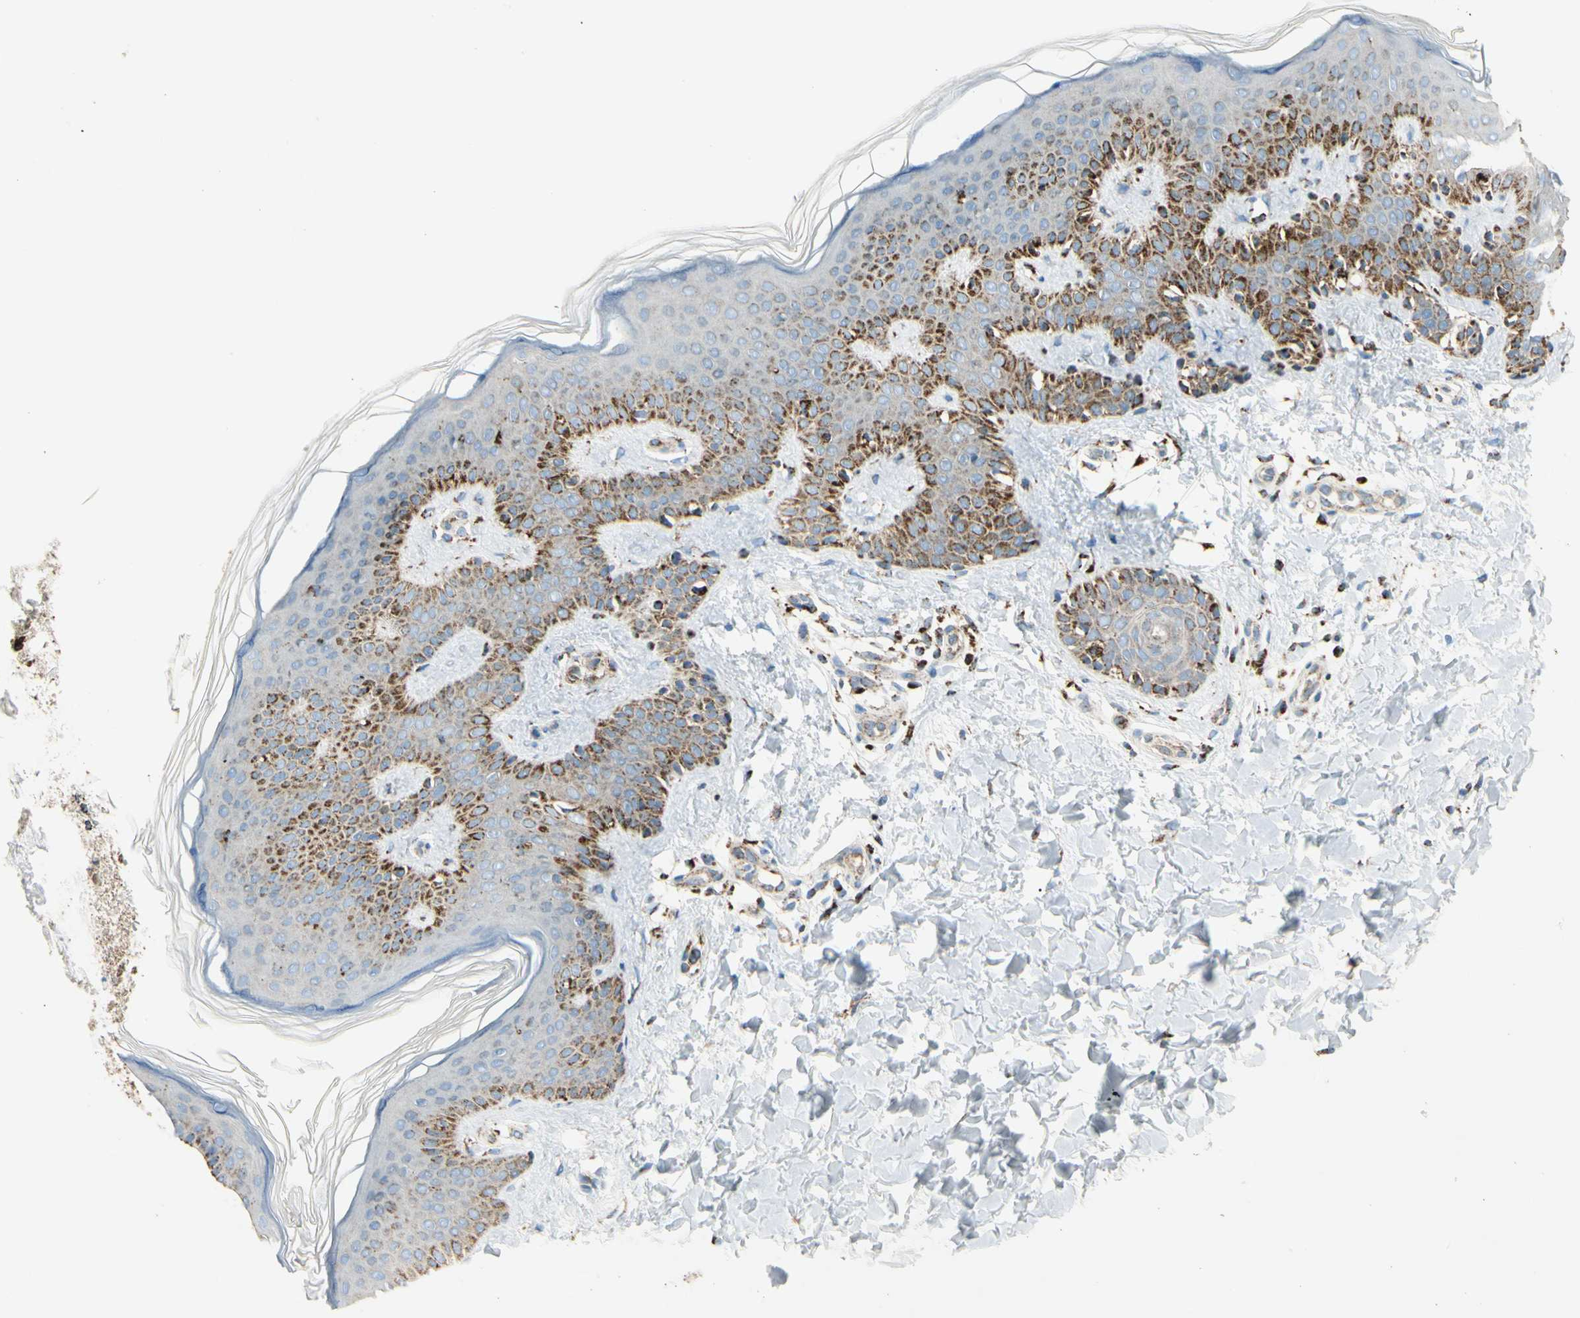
{"staining": {"intensity": "strong", "quantity": ">75%", "location": "cytoplasmic/membranous"}, "tissue": "skin", "cell_type": "Fibroblasts", "image_type": "normal", "snomed": [{"axis": "morphology", "description": "Normal tissue, NOS"}, {"axis": "topography", "description": "Skin"}], "caption": "DAB immunohistochemical staining of normal skin demonstrates strong cytoplasmic/membranous protein expression in approximately >75% of fibroblasts. The staining was performed using DAB (3,3'-diaminobenzidine), with brown indicating positive protein expression. Nuclei are stained blue with hematoxylin.", "gene": "ME2", "patient": {"sex": "male", "age": 16}}